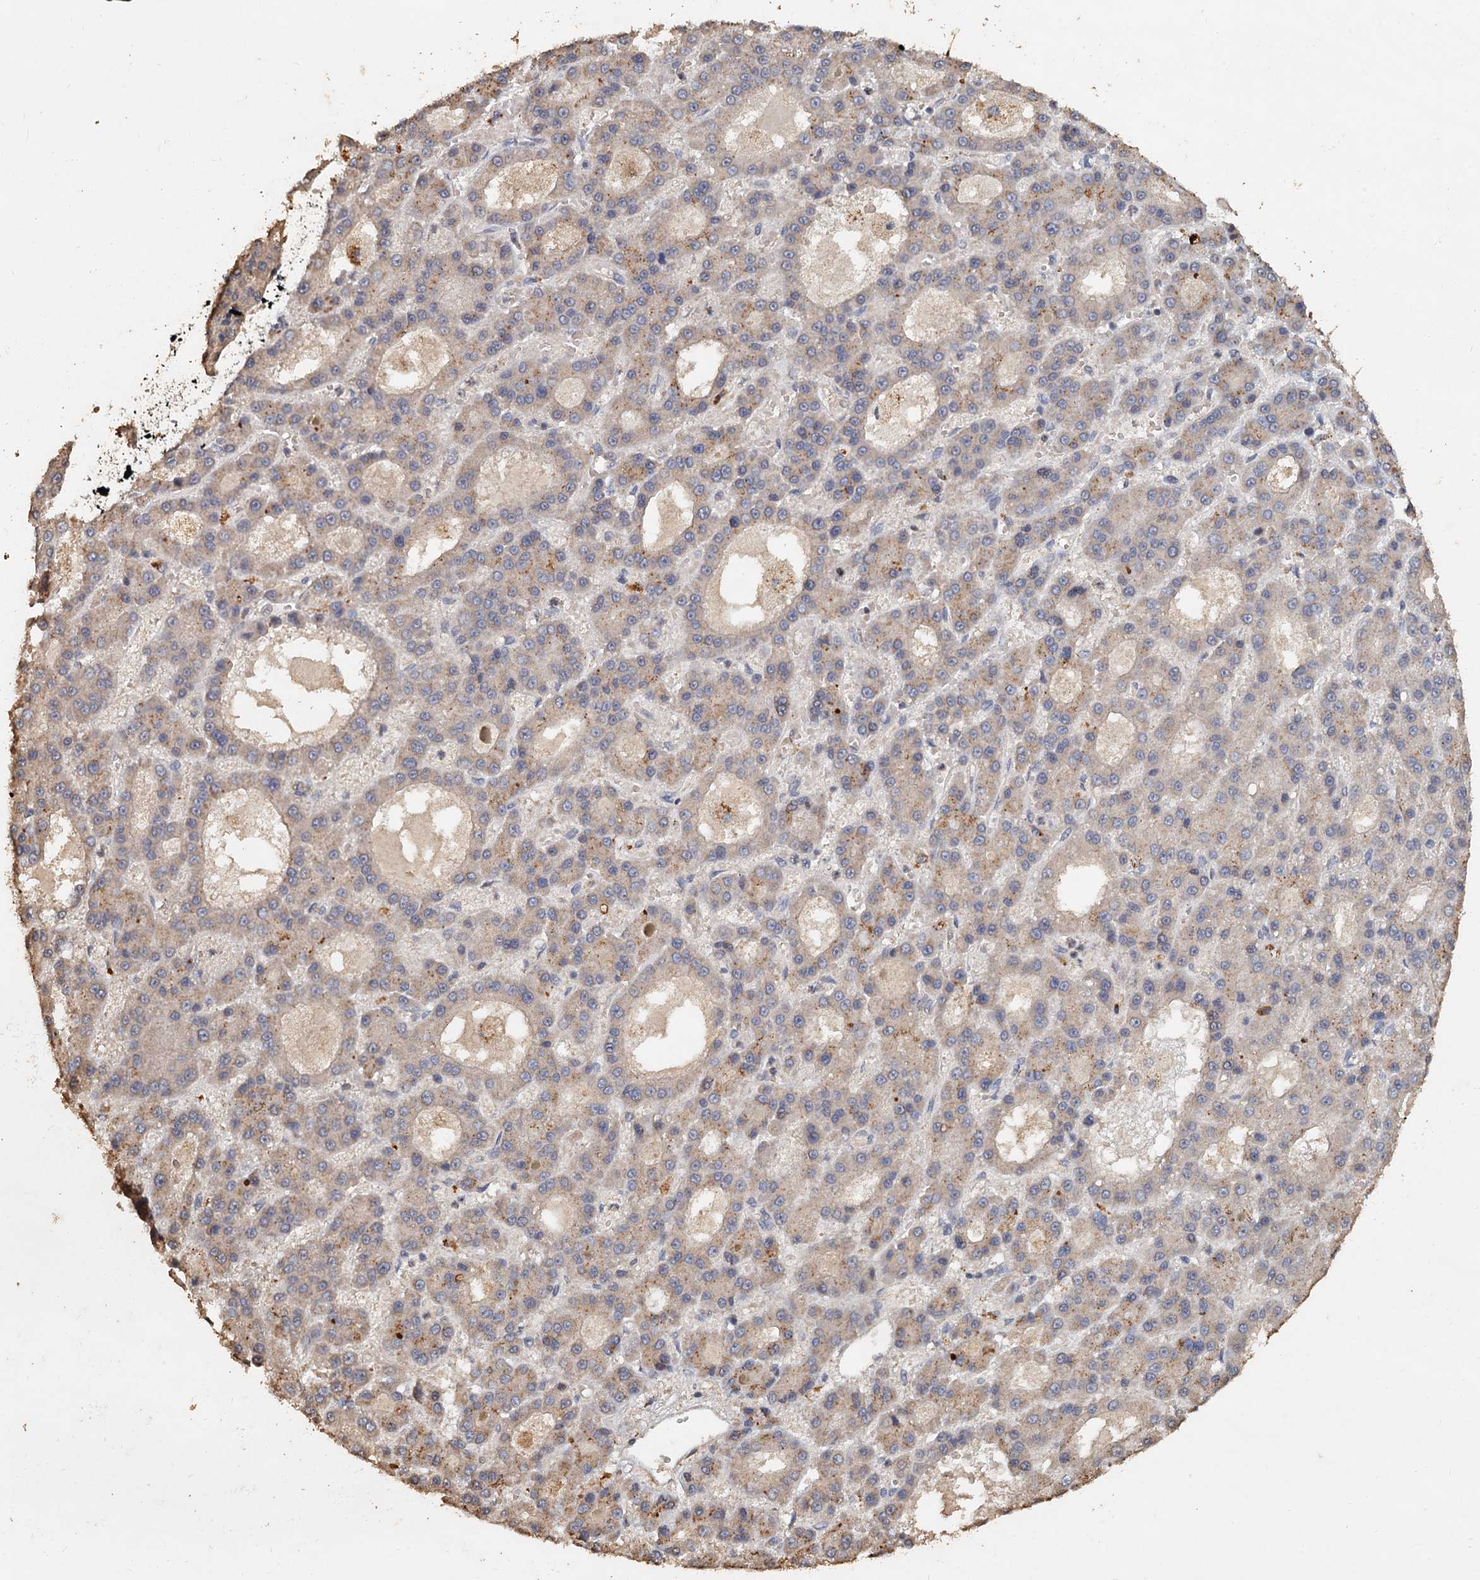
{"staining": {"intensity": "weak", "quantity": "25%-75%", "location": "cytoplasmic/membranous"}, "tissue": "liver cancer", "cell_type": "Tumor cells", "image_type": "cancer", "snomed": [{"axis": "morphology", "description": "Carcinoma, Hepatocellular, NOS"}, {"axis": "topography", "description": "Liver"}], "caption": "The photomicrograph demonstrates immunohistochemical staining of liver cancer. There is weak cytoplasmic/membranous expression is present in about 25%-75% of tumor cells.", "gene": "CCDC61", "patient": {"sex": "male", "age": 70}}